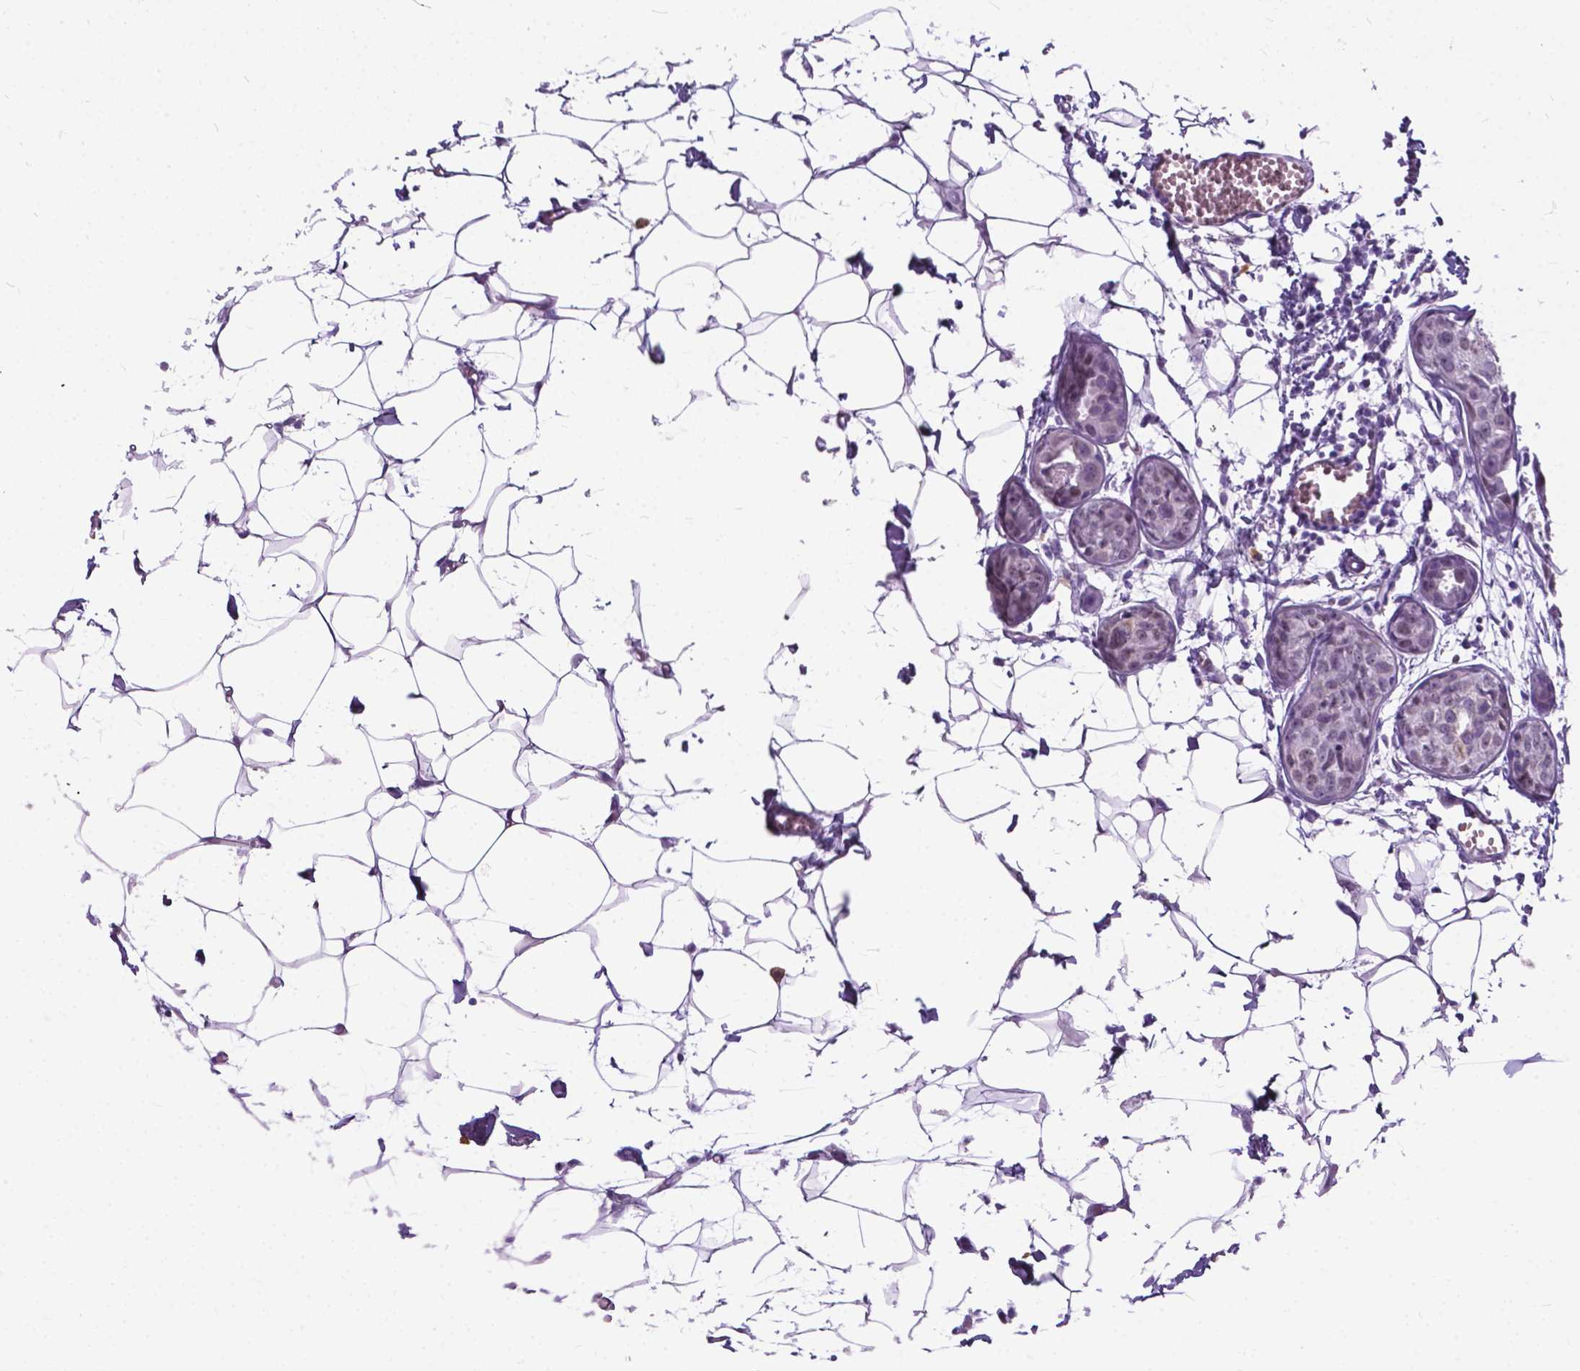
{"staining": {"intensity": "weak", "quantity": "<25%", "location": "nuclear"}, "tissue": "breast cancer", "cell_type": "Tumor cells", "image_type": "cancer", "snomed": [{"axis": "morphology", "description": "Duct carcinoma"}, {"axis": "topography", "description": "Breast"}], "caption": "IHC micrograph of human breast intraductal carcinoma stained for a protein (brown), which demonstrates no expression in tumor cells. Nuclei are stained in blue.", "gene": "BSND", "patient": {"sex": "female", "age": 38}}